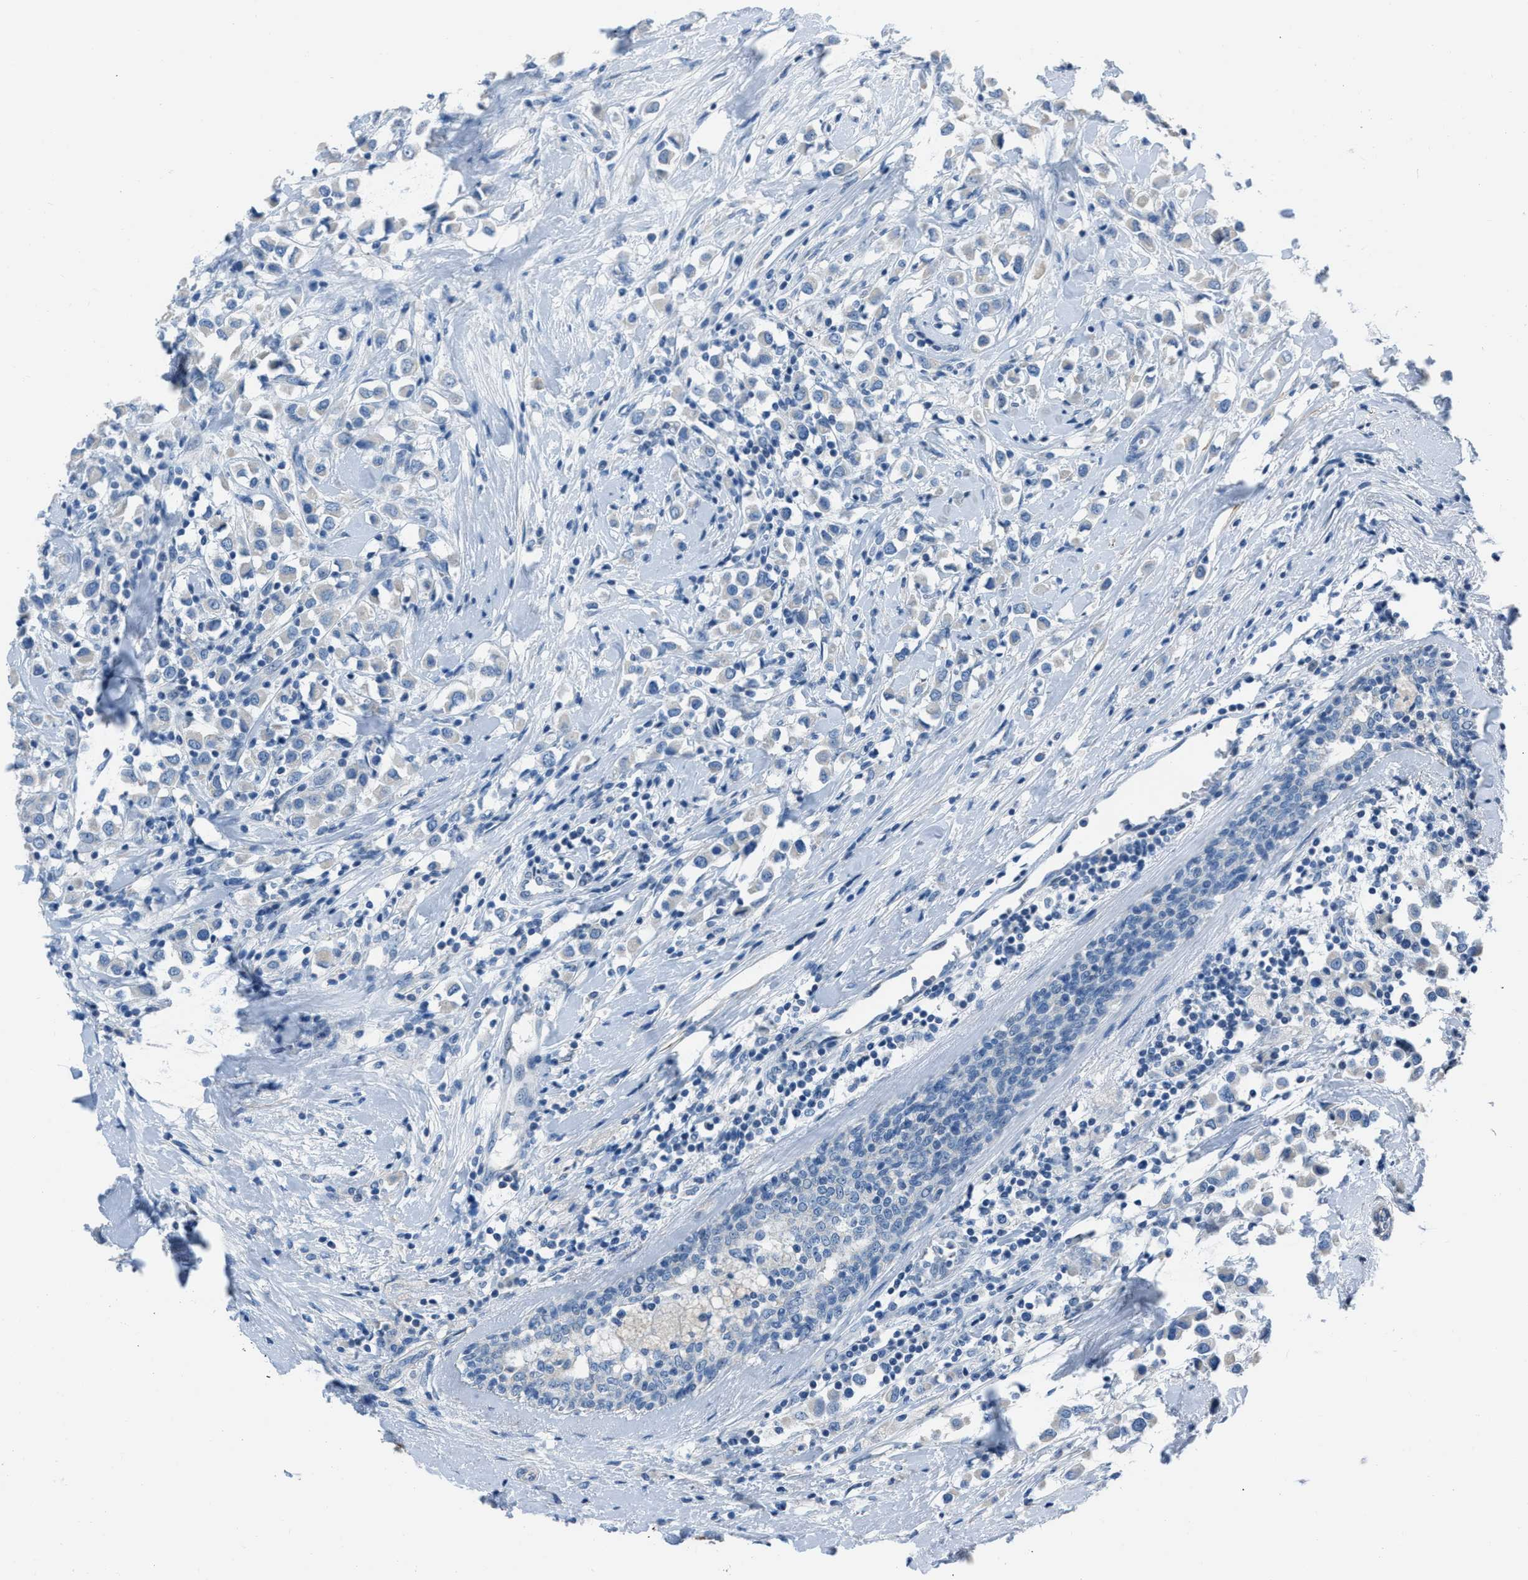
{"staining": {"intensity": "negative", "quantity": "none", "location": "none"}, "tissue": "breast cancer", "cell_type": "Tumor cells", "image_type": "cancer", "snomed": [{"axis": "morphology", "description": "Duct carcinoma"}, {"axis": "topography", "description": "Breast"}], "caption": "IHC of breast cancer shows no positivity in tumor cells.", "gene": "SPATC1L", "patient": {"sex": "female", "age": 61}}